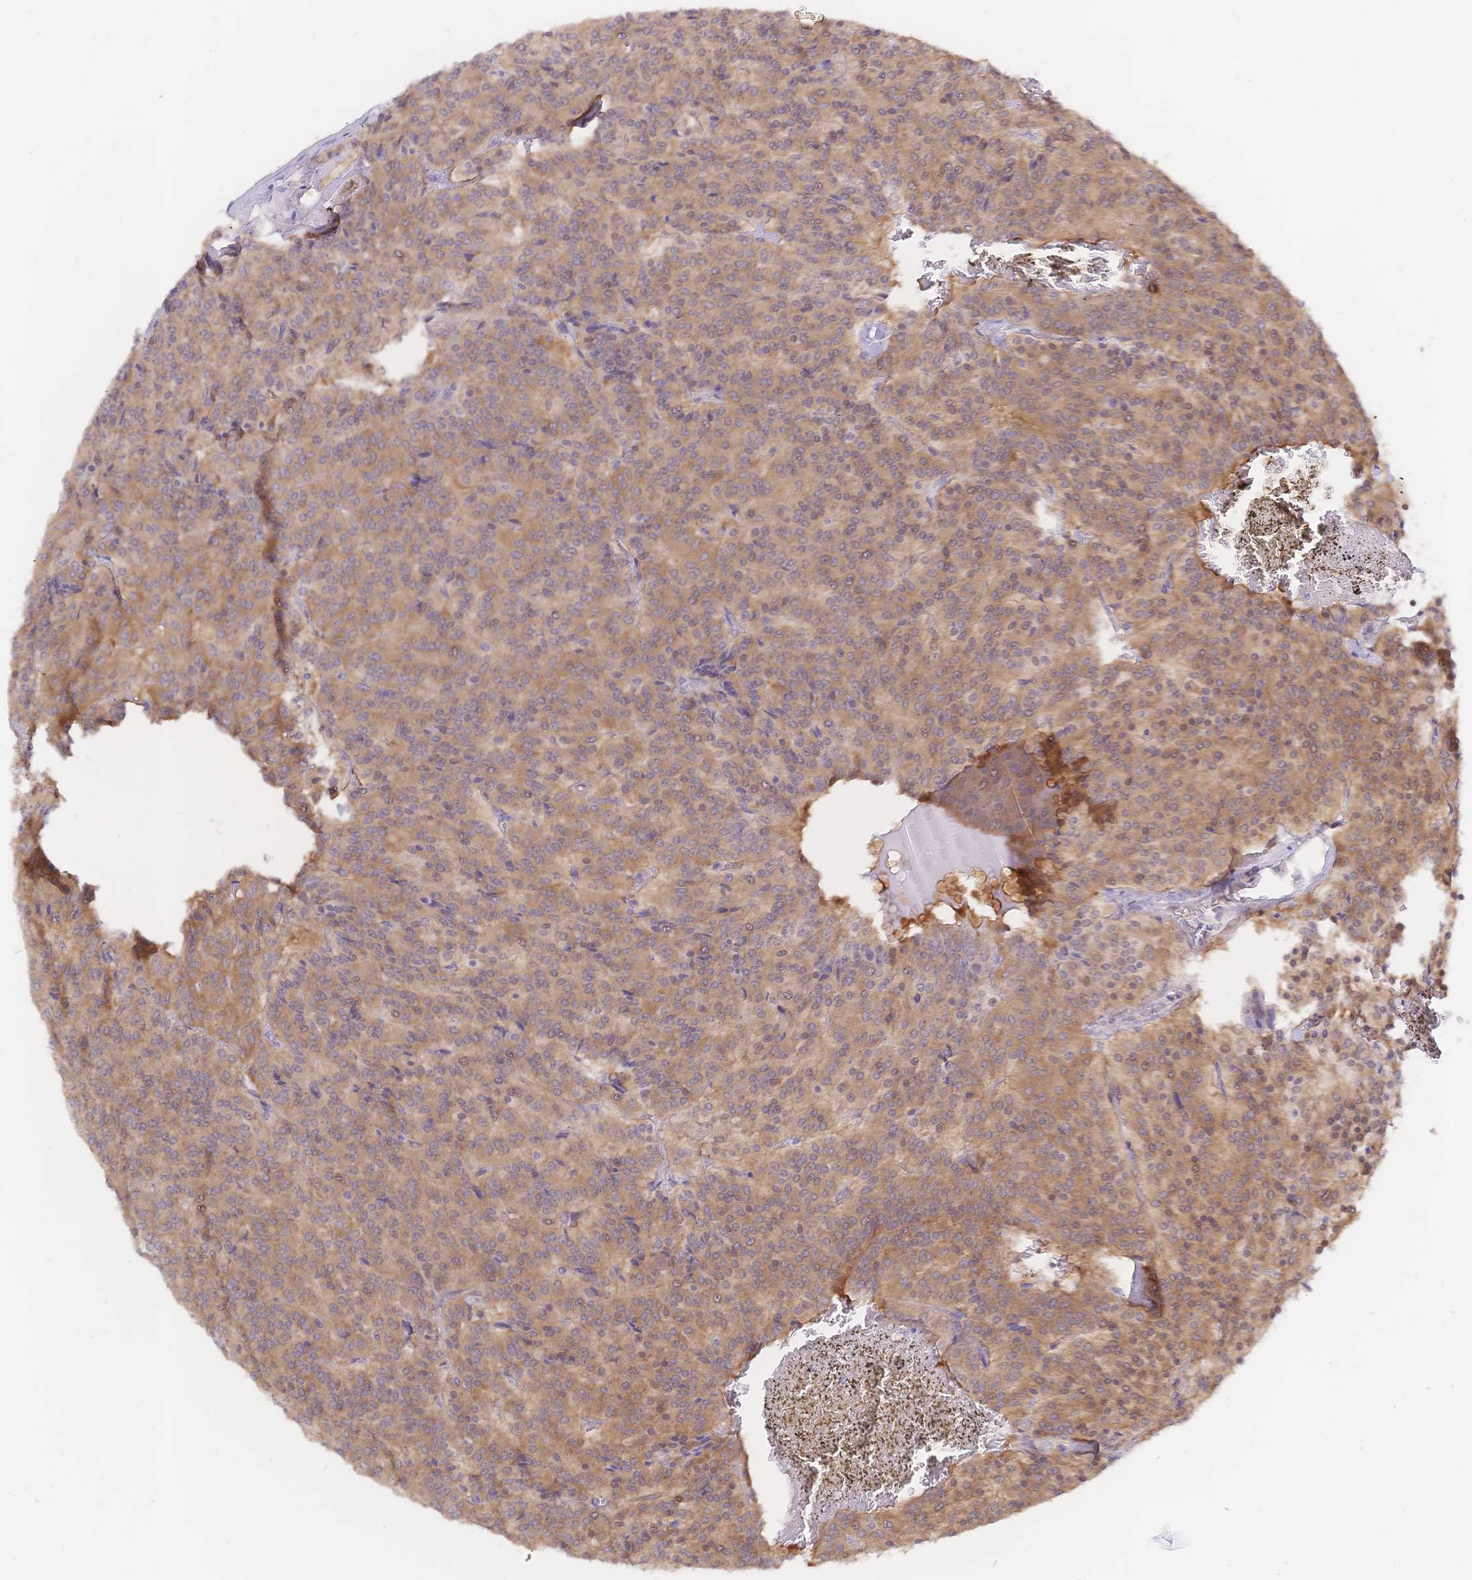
{"staining": {"intensity": "moderate", "quantity": ">75%", "location": "cytoplasmic/membranous"}, "tissue": "carcinoid", "cell_type": "Tumor cells", "image_type": "cancer", "snomed": [{"axis": "morphology", "description": "Carcinoid, malignant, NOS"}, {"axis": "topography", "description": "Lung"}], "caption": "This histopathology image exhibits immunohistochemistry staining of human malignant carcinoid, with medium moderate cytoplasmic/membranous expression in approximately >75% of tumor cells.", "gene": "LMO4", "patient": {"sex": "male", "age": 70}}